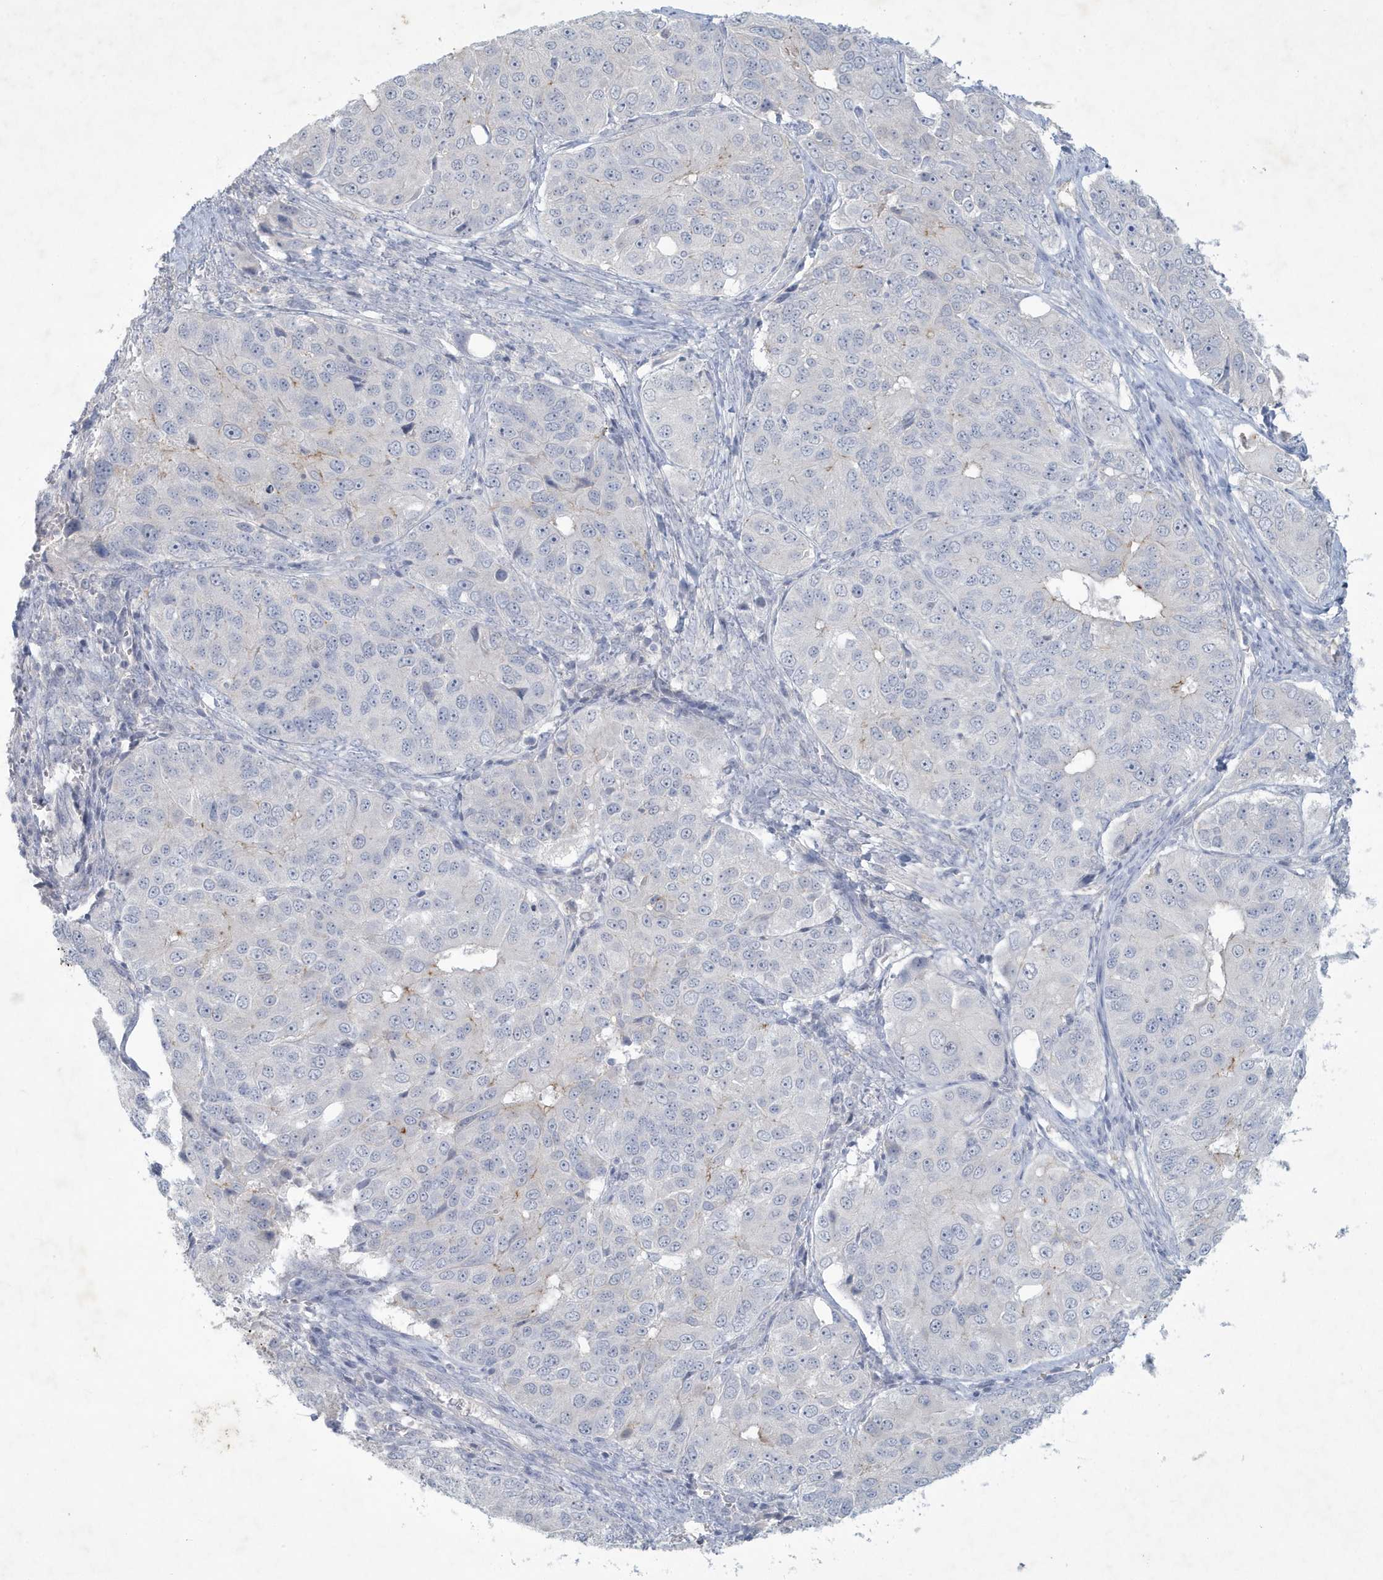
{"staining": {"intensity": "negative", "quantity": "none", "location": "none"}, "tissue": "ovarian cancer", "cell_type": "Tumor cells", "image_type": "cancer", "snomed": [{"axis": "morphology", "description": "Carcinoma, endometroid"}, {"axis": "topography", "description": "Ovary"}], "caption": "The photomicrograph reveals no staining of tumor cells in ovarian endometroid carcinoma.", "gene": "CCDC24", "patient": {"sex": "female", "age": 51}}